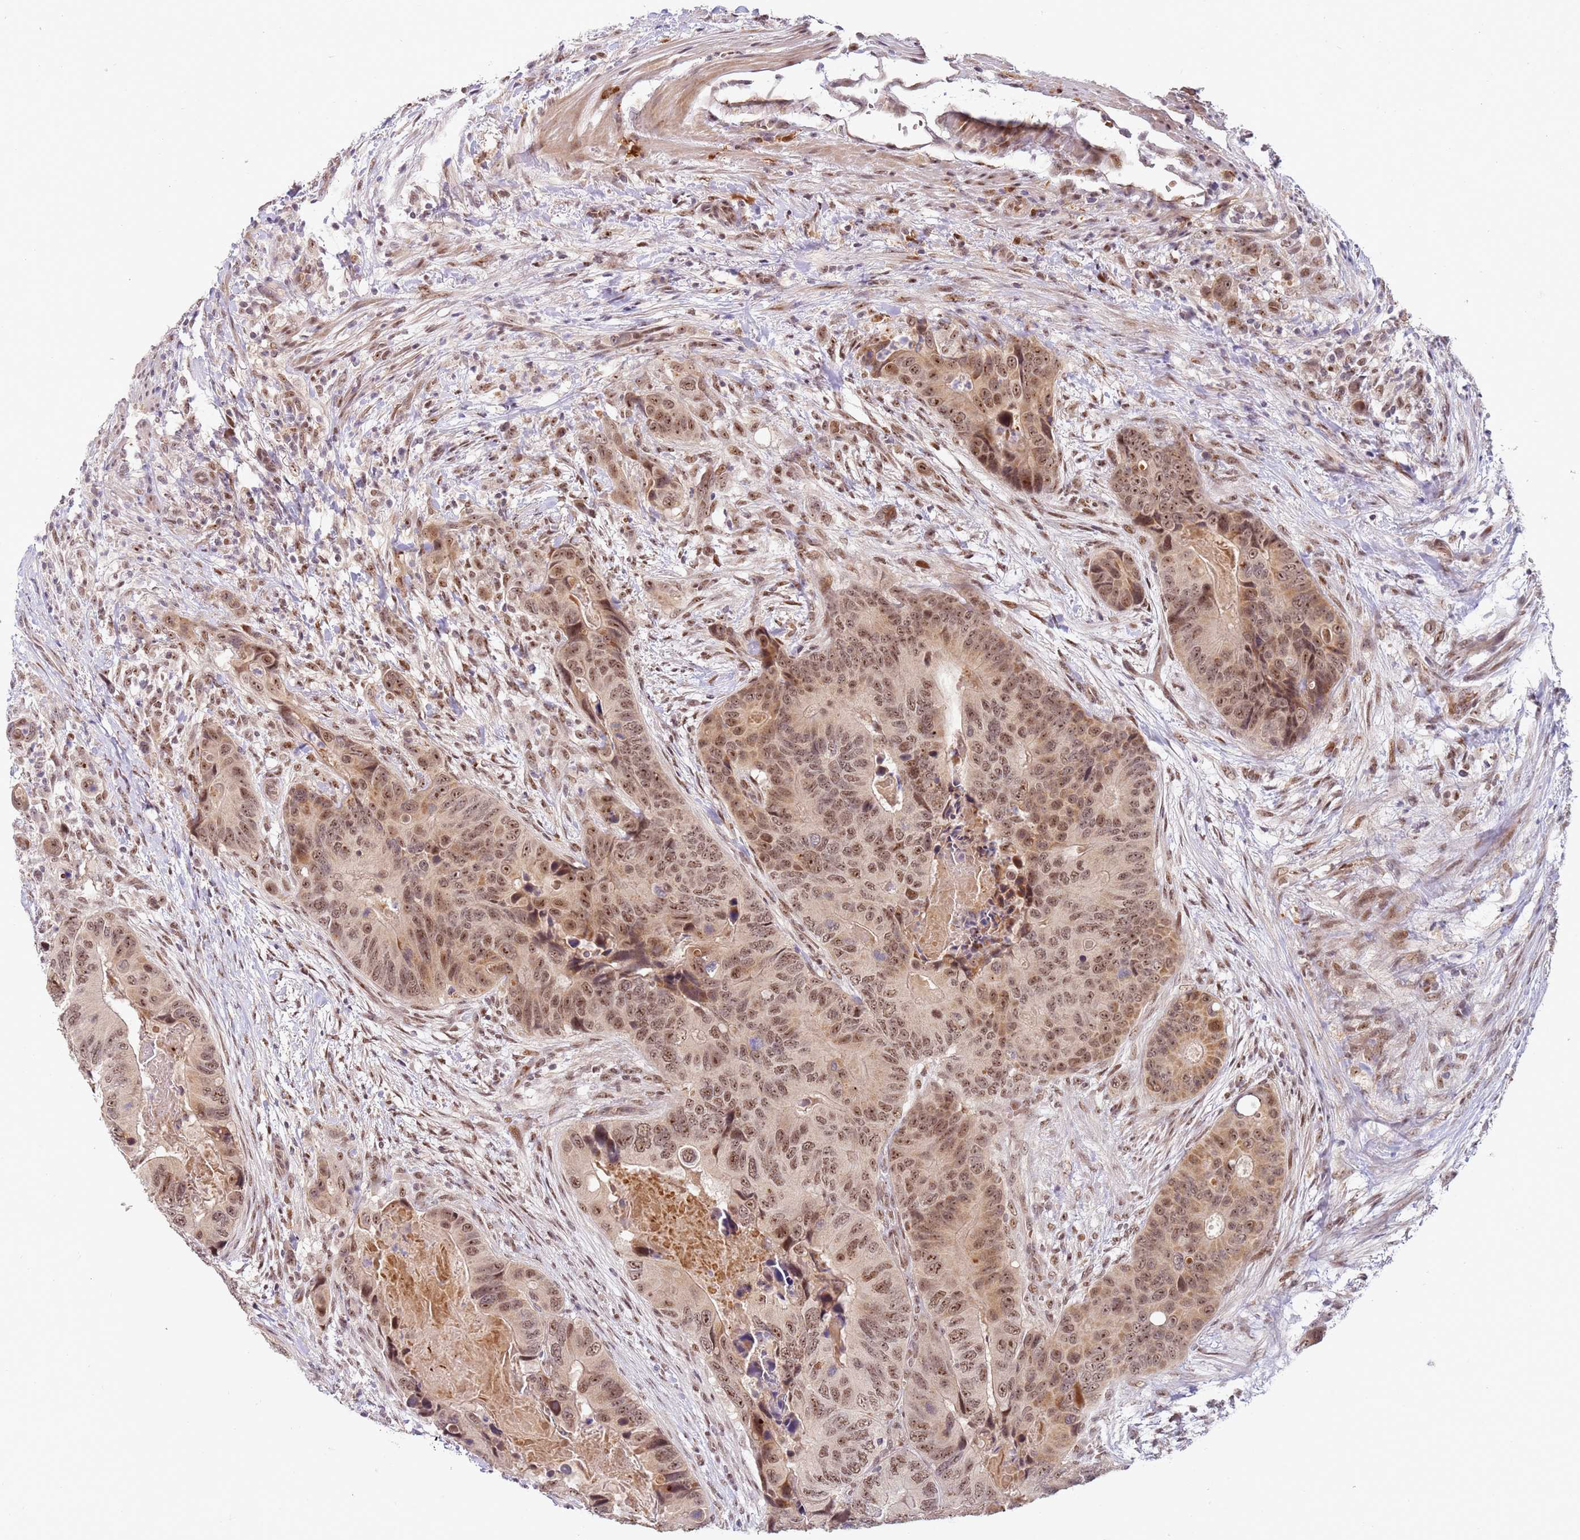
{"staining": {"intensity": "moderate", "quantity": ">75%", "location": "nuclear"}, "tissue": "colorectal cancer", "cell_type": "Tumor cells", "image_type": "cancer", "snomed": [{"axis": "morphology", "description": "Adenocarcinoma, NOS"}, {"axis": "topography", "description": "Colon"}], "caption": "Tumor cells demonstrate moderate nuclear positivity in about >75% of cells in colorectal adenocarcinoma.", "gene": "LGALSL", "patient": {"sex": "male", "age": 84}}